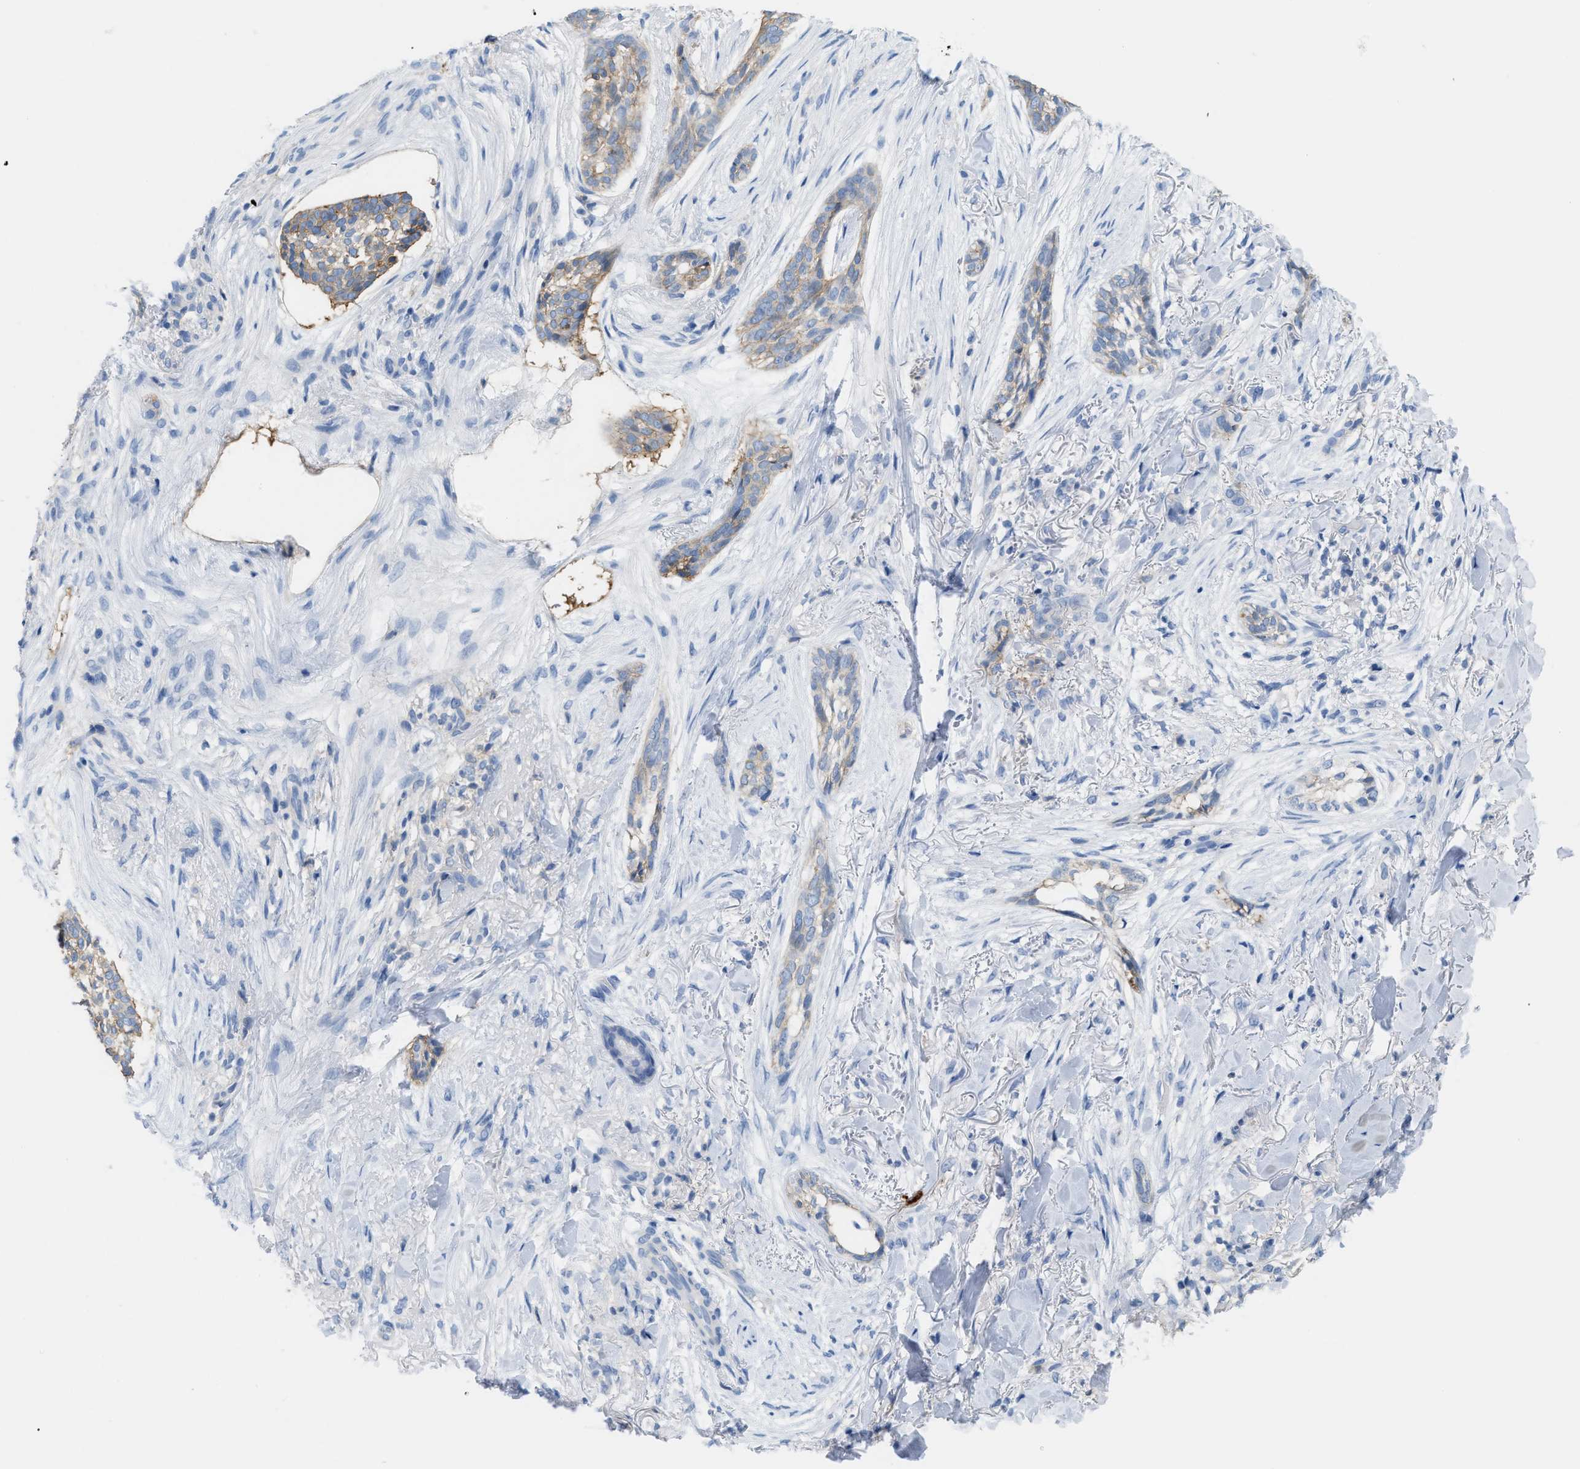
{"staining": {"intensity": "weak", "quantity": "25%-75%", "location": "cytoplasmic/membranous"}, "tissue": "skin cancer", "cell_type": "Tumor cells", "image_type": "cancer", "snomed": [{"axis": "morphology", "description": "Basal cell carcinoma"}, {"axis": "topography", "description": "Skin"}], "caption": "Skin cancer stained with DAB IHC reveals low levels of weak cytoplasmic/membranous expression in approximately 25%-75% of tumor cells. (DAB (3,3'-diaminobenzidine) IHC with brightfield microscopy, high magnification).", "gene": "SLC3A2", "patient": {"sex": "female", "age": 88}}